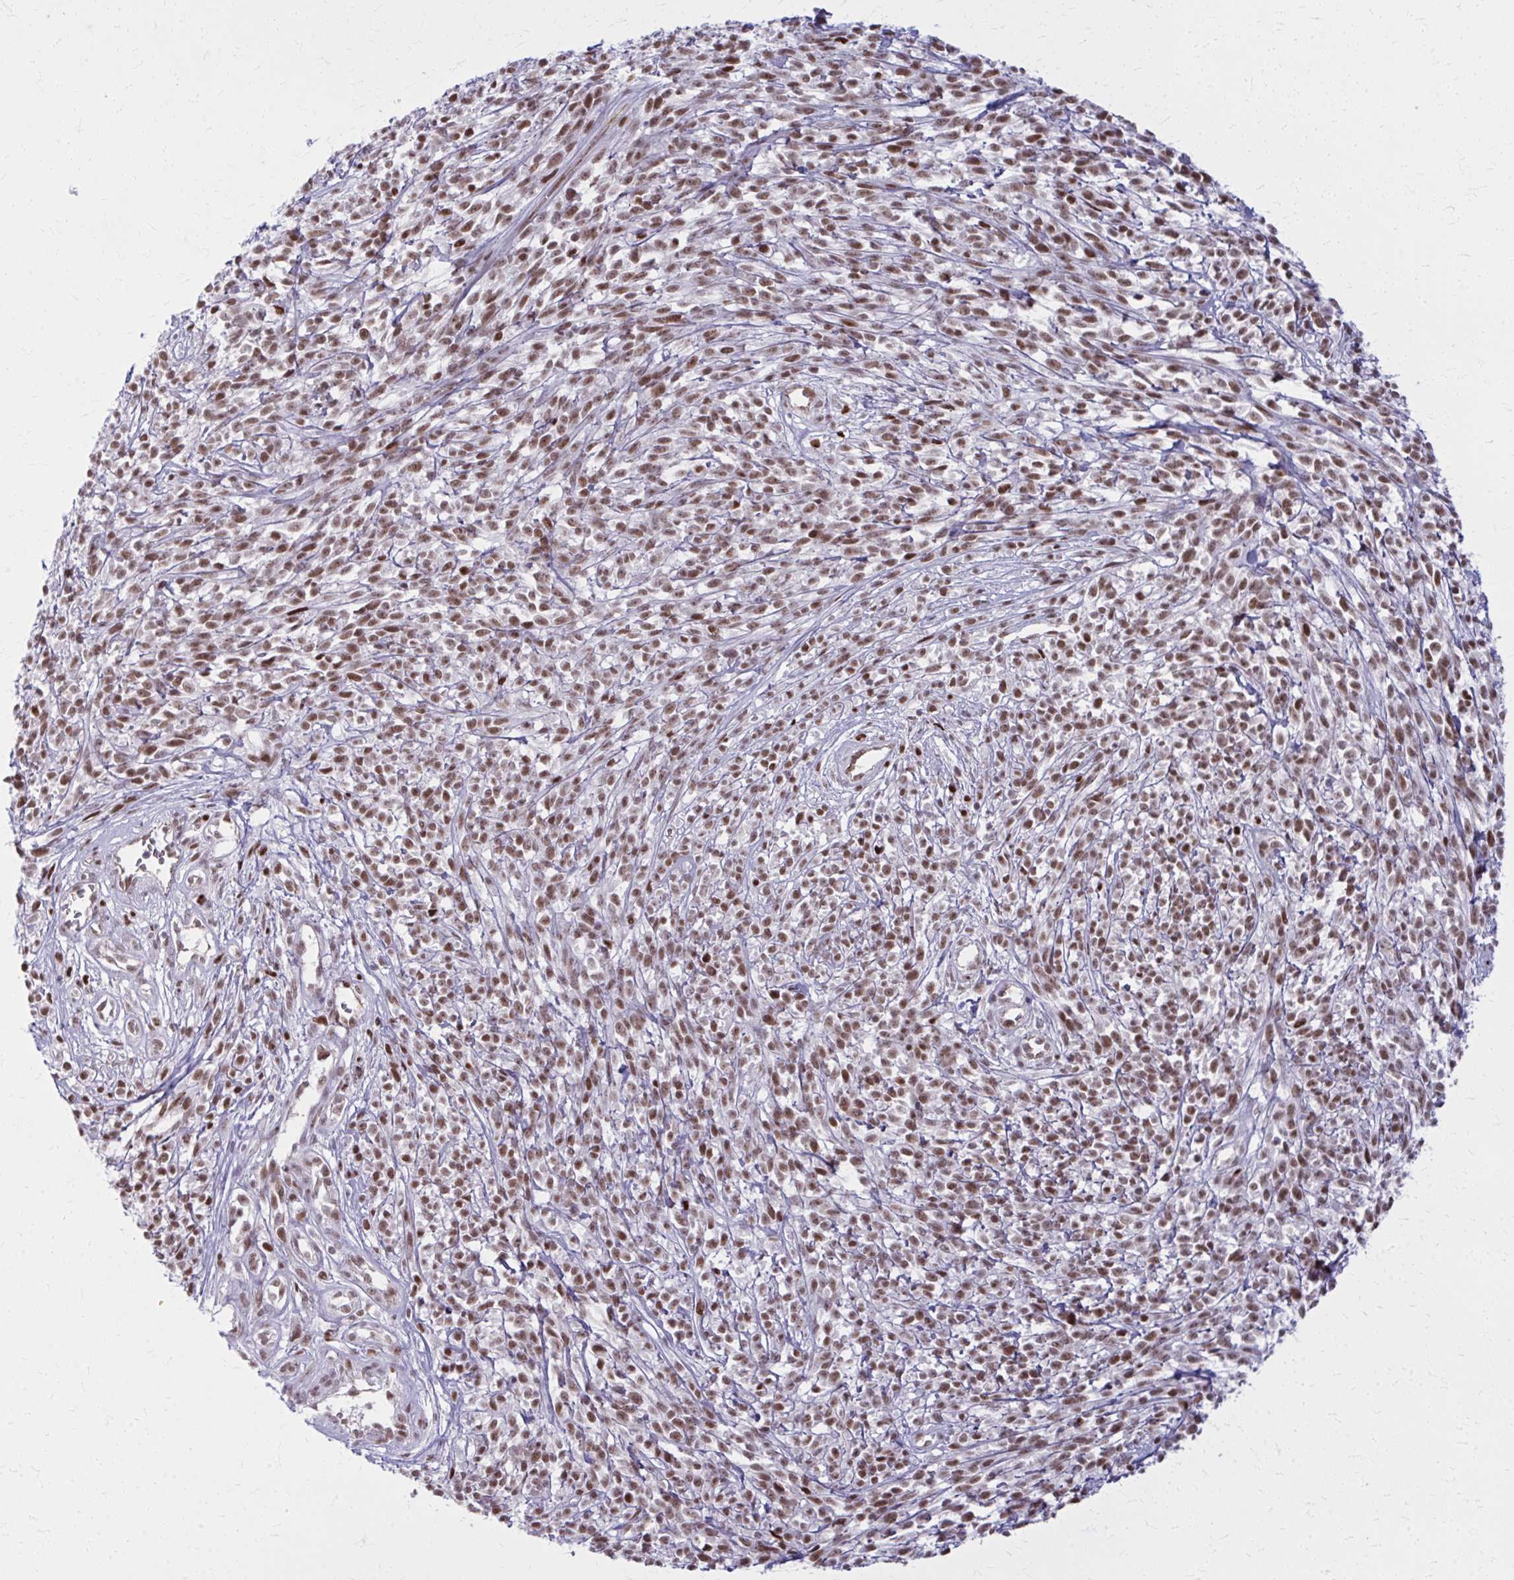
{"staining": {"intensity": "moderate", "quantity": ">75%", "location": "nuclear"}, "tissue": "melanoma", "cell_type": "Tumor cells", "image_type": "cancer", "snomed": [{"axis": "morphology", "description": "Malignant melanoma, NOS"}, {"axis": "topography", "description": "Skin"}, {"axis": "topography", "description": "Skin of trunk"}], "caption": "Protein analysis of melanoma tissue shows moderate nuclear expression in approximately >75% of tumor cells. (brown staining indicates protein expression, while blue staining denotes nuclei).", "gene": "ZNF559", "patient": {"sex": "male", "age": 74}}